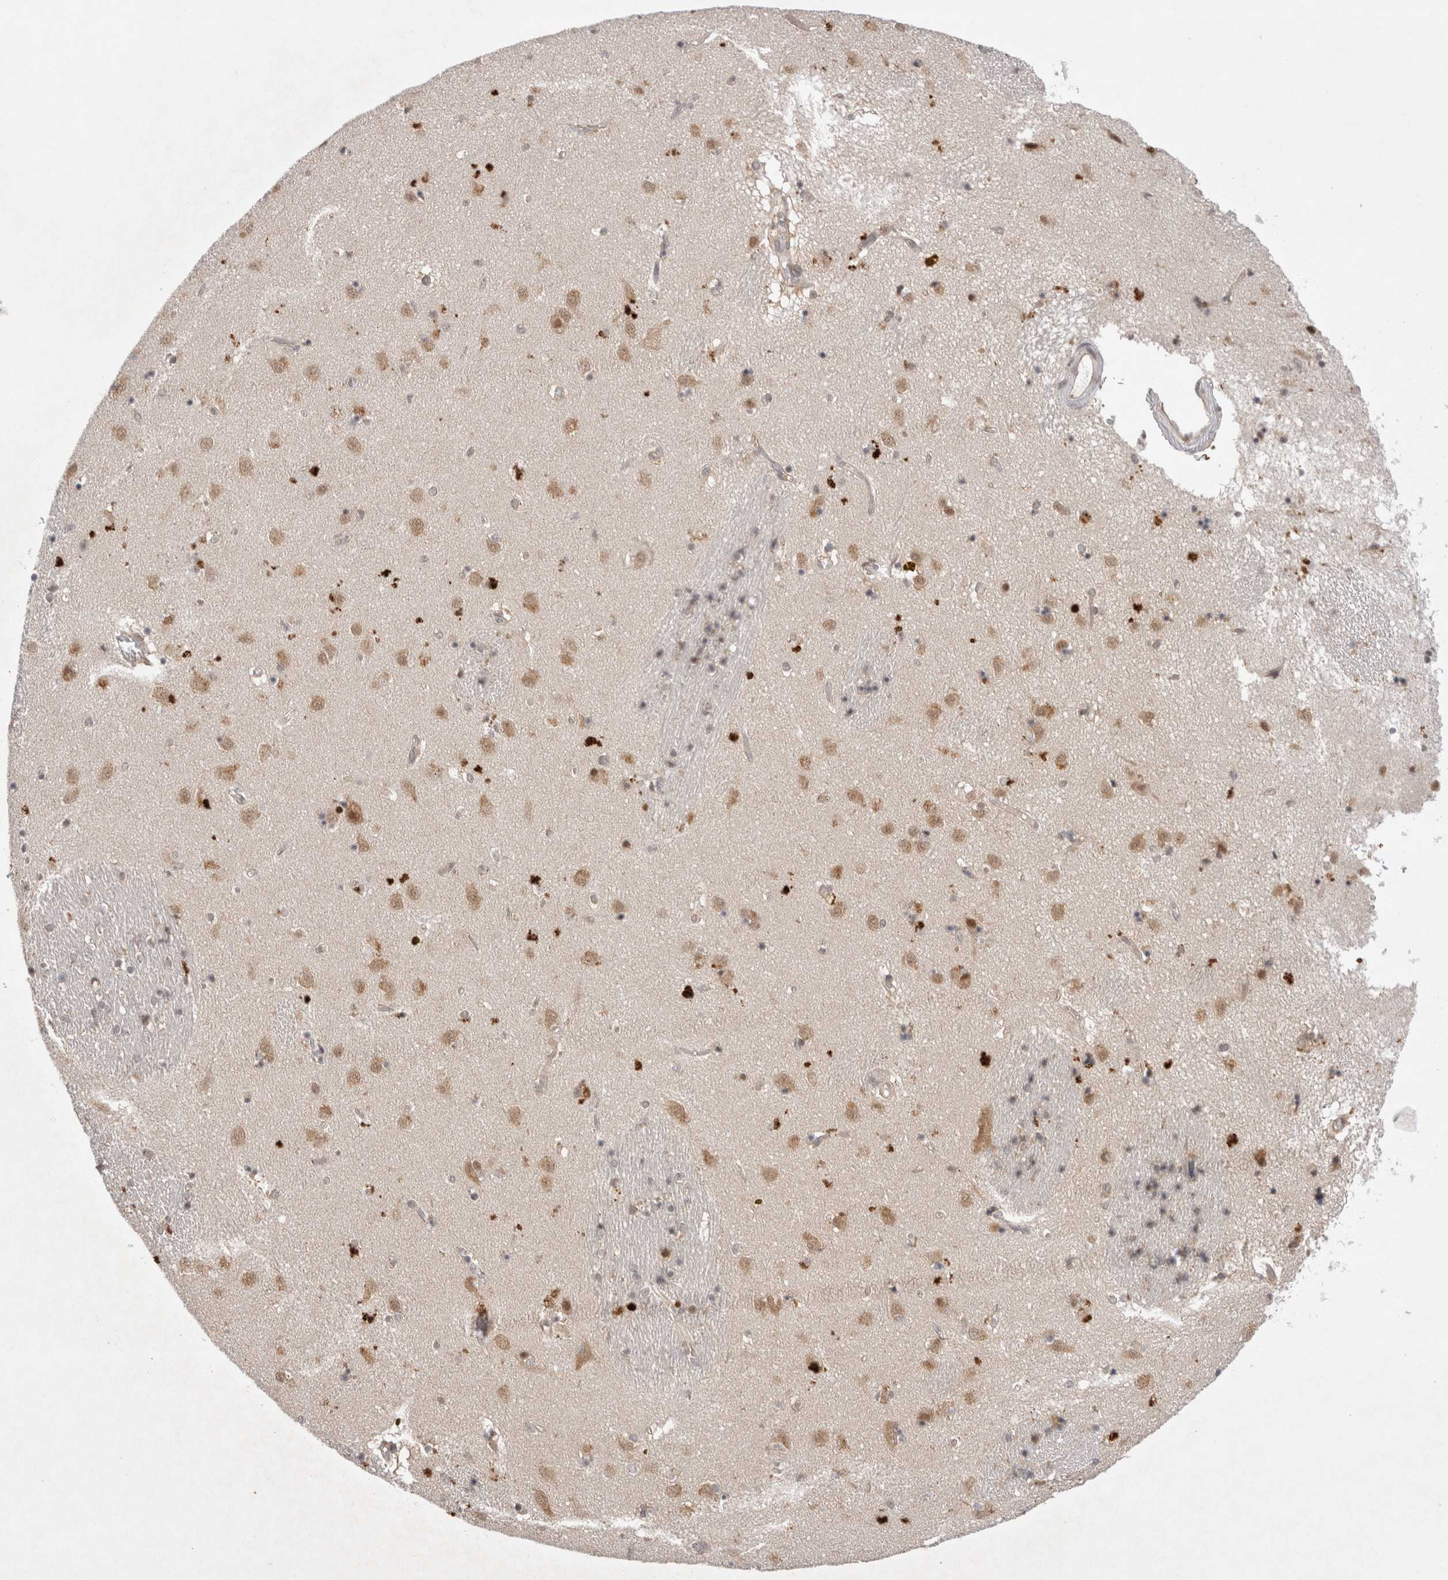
{"staining": {"intensity": "weak", "quantity": "<25%", "location": "cytoplasmic/membranous"}, "tissue": "caudate", "cell_type": "Glial cells", "image_type": "normal", "snomed": [{"axis": "morphology", "description": "Normal tissue, NOS"}, {"axis": "topography", "description": "Lateral ventricle wall"}], "caption": "This is an immunohistochemistry (IHC) photomicrograph of benign human caudate. There is no staining in glial cells.", "gene": "EIF3E", "patient": {"sex": "male", "age": 70}}